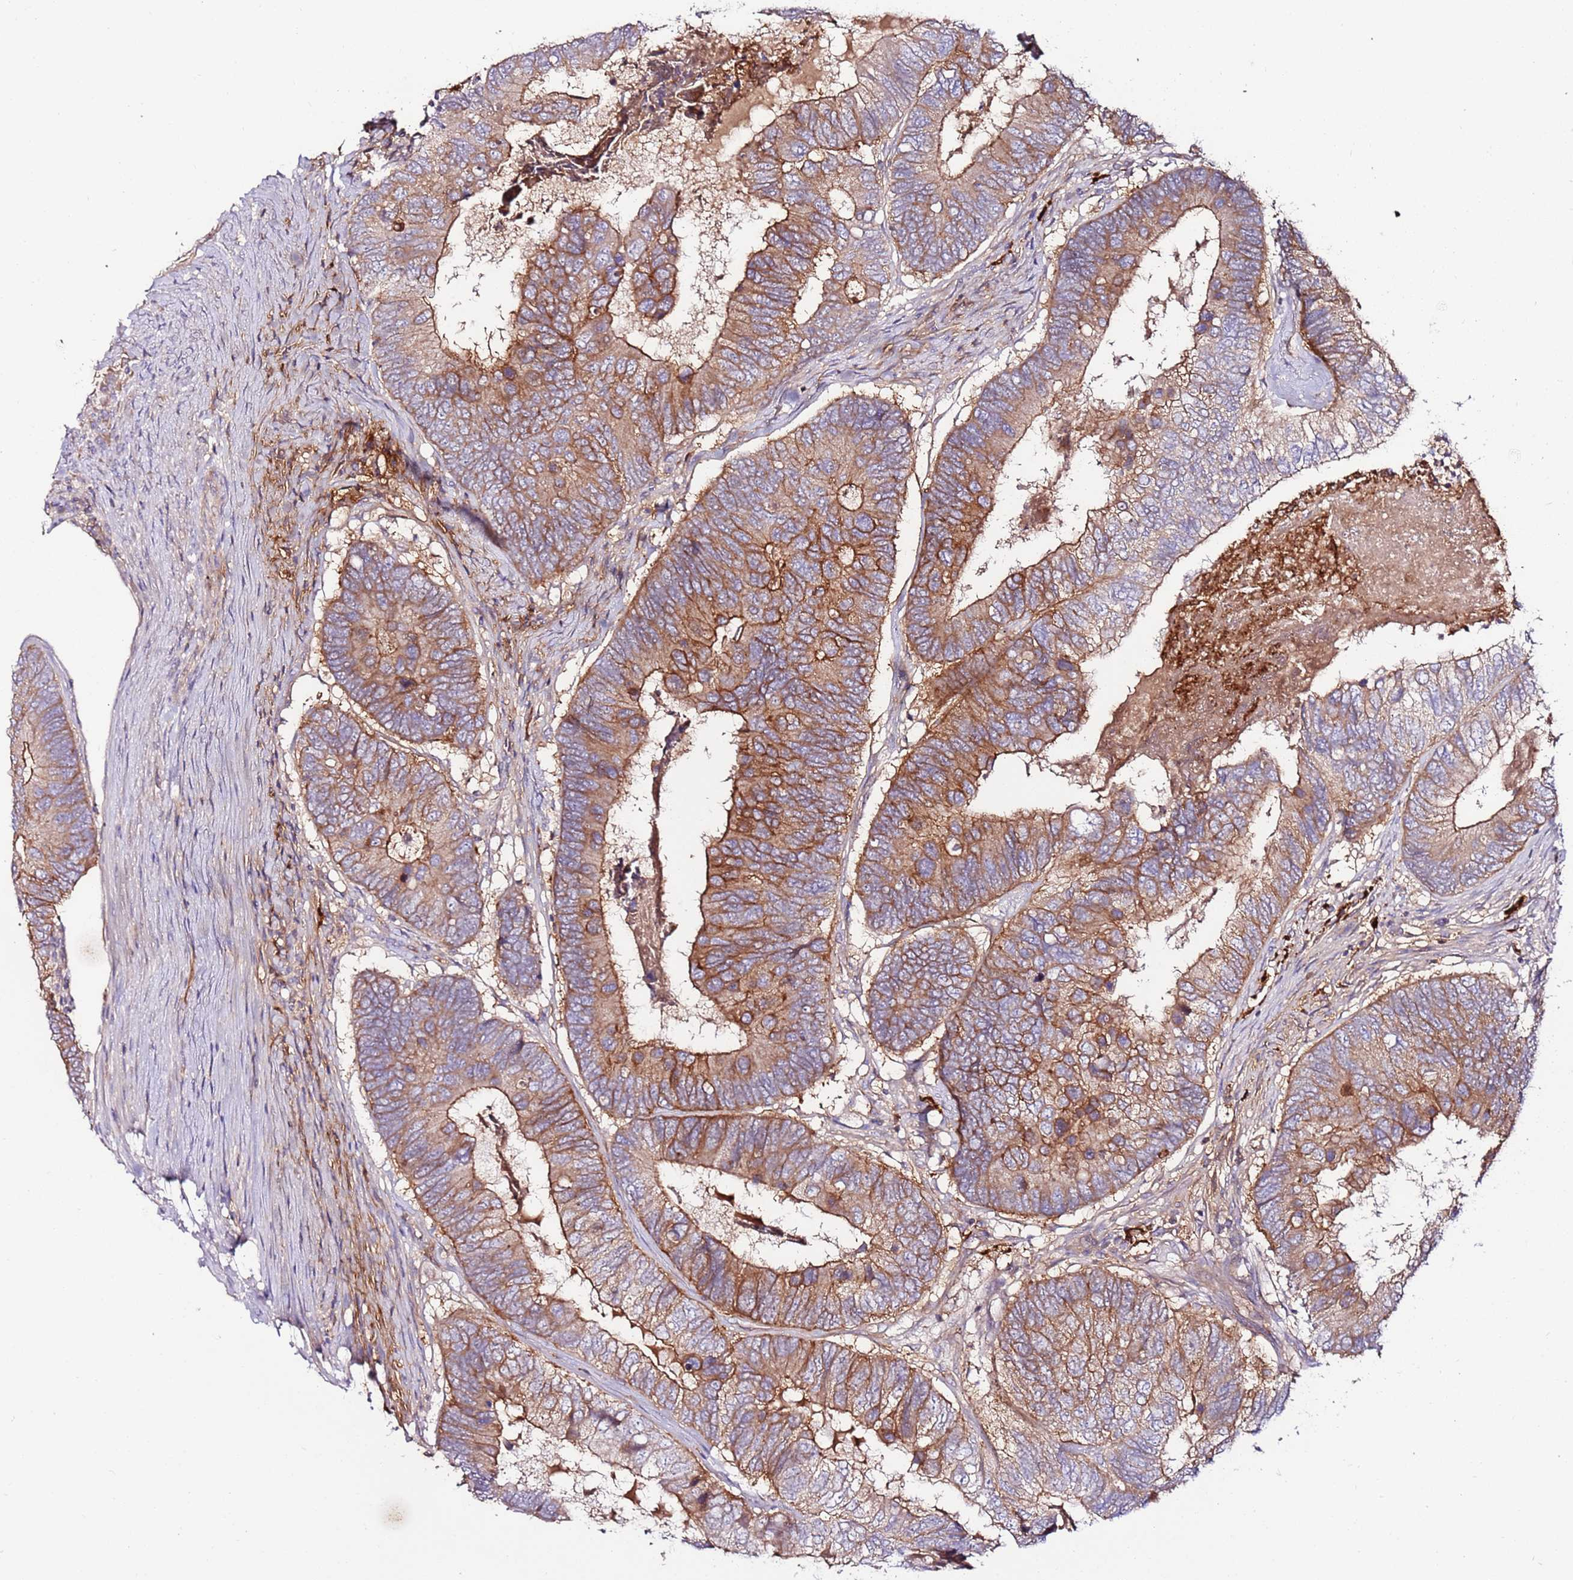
{"staining": {"intensity": "moderate", "quantity": ">75%", "location": "cytoplasmic/membranous"}, "tissue": "colorectal cancer", "cell_type": "Tumor cells", "image_type": "cancer", "snomed": [{"axis": "morphology", "description": "Adenocarcinoma, NOS"}, {"axis": "topography", "description": "Colon"}], "caption": "Colorectal cancer tissue displays moderate cytoplasmic/membranous staining in approximately >75% of tumor cells, visualized by immunohistochemistry. The staining was performed using DAB to visualize the protein expression in brown, while the nuclei were stained in blue with hematoxylin (Magnification: 20x).", "gene": "FLVCR1", "patient": {"sex": "female", "age": 67}}